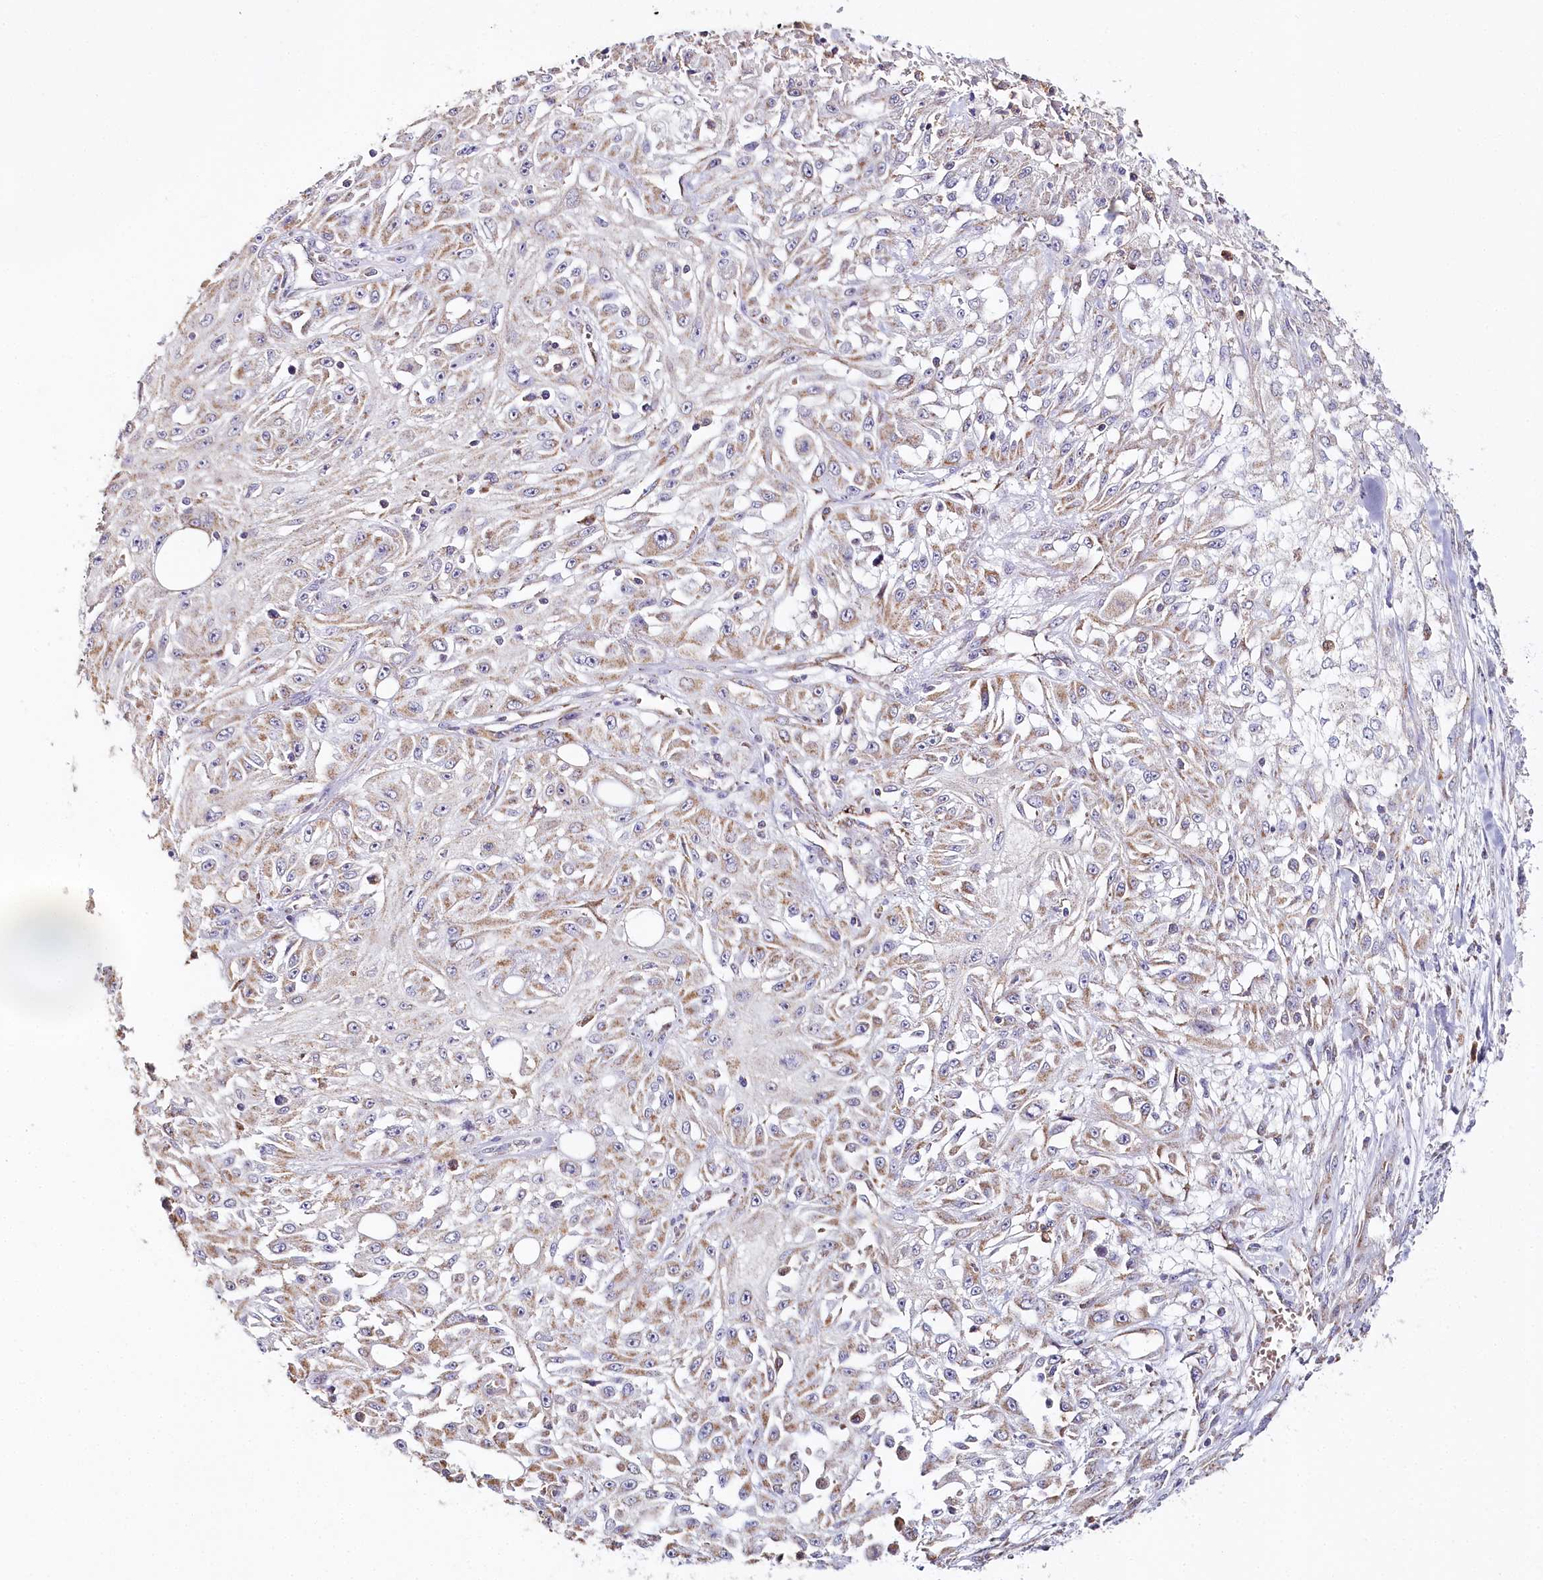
{"staining": {"intensity": "weak", "quantity": "25%-75%", "location": "cytoplasmic/membranous"}, "tissue": "skin cancer", "cell_type": "Tumor cells", "image_type": "cancer", "snomed": [{"axis": "morphology", "description": "Squamous cell carcinoma, NOS"}, {"axis": "morphology", "description": "Squamous cell carcinoma, metastatic, NOS"}, {"axis": "topography", "description": "Skin"}, {"axis": "topography", "description": "Lymph node"}], "caption": "About 25%-75% of tumor cells in human skin cancer display weak cytoplasmic/membranous protein staining as visualized by brown immunohistochemical staining.", "gene": "MMP25", "patient": {"sex": "male", "age": 75}}